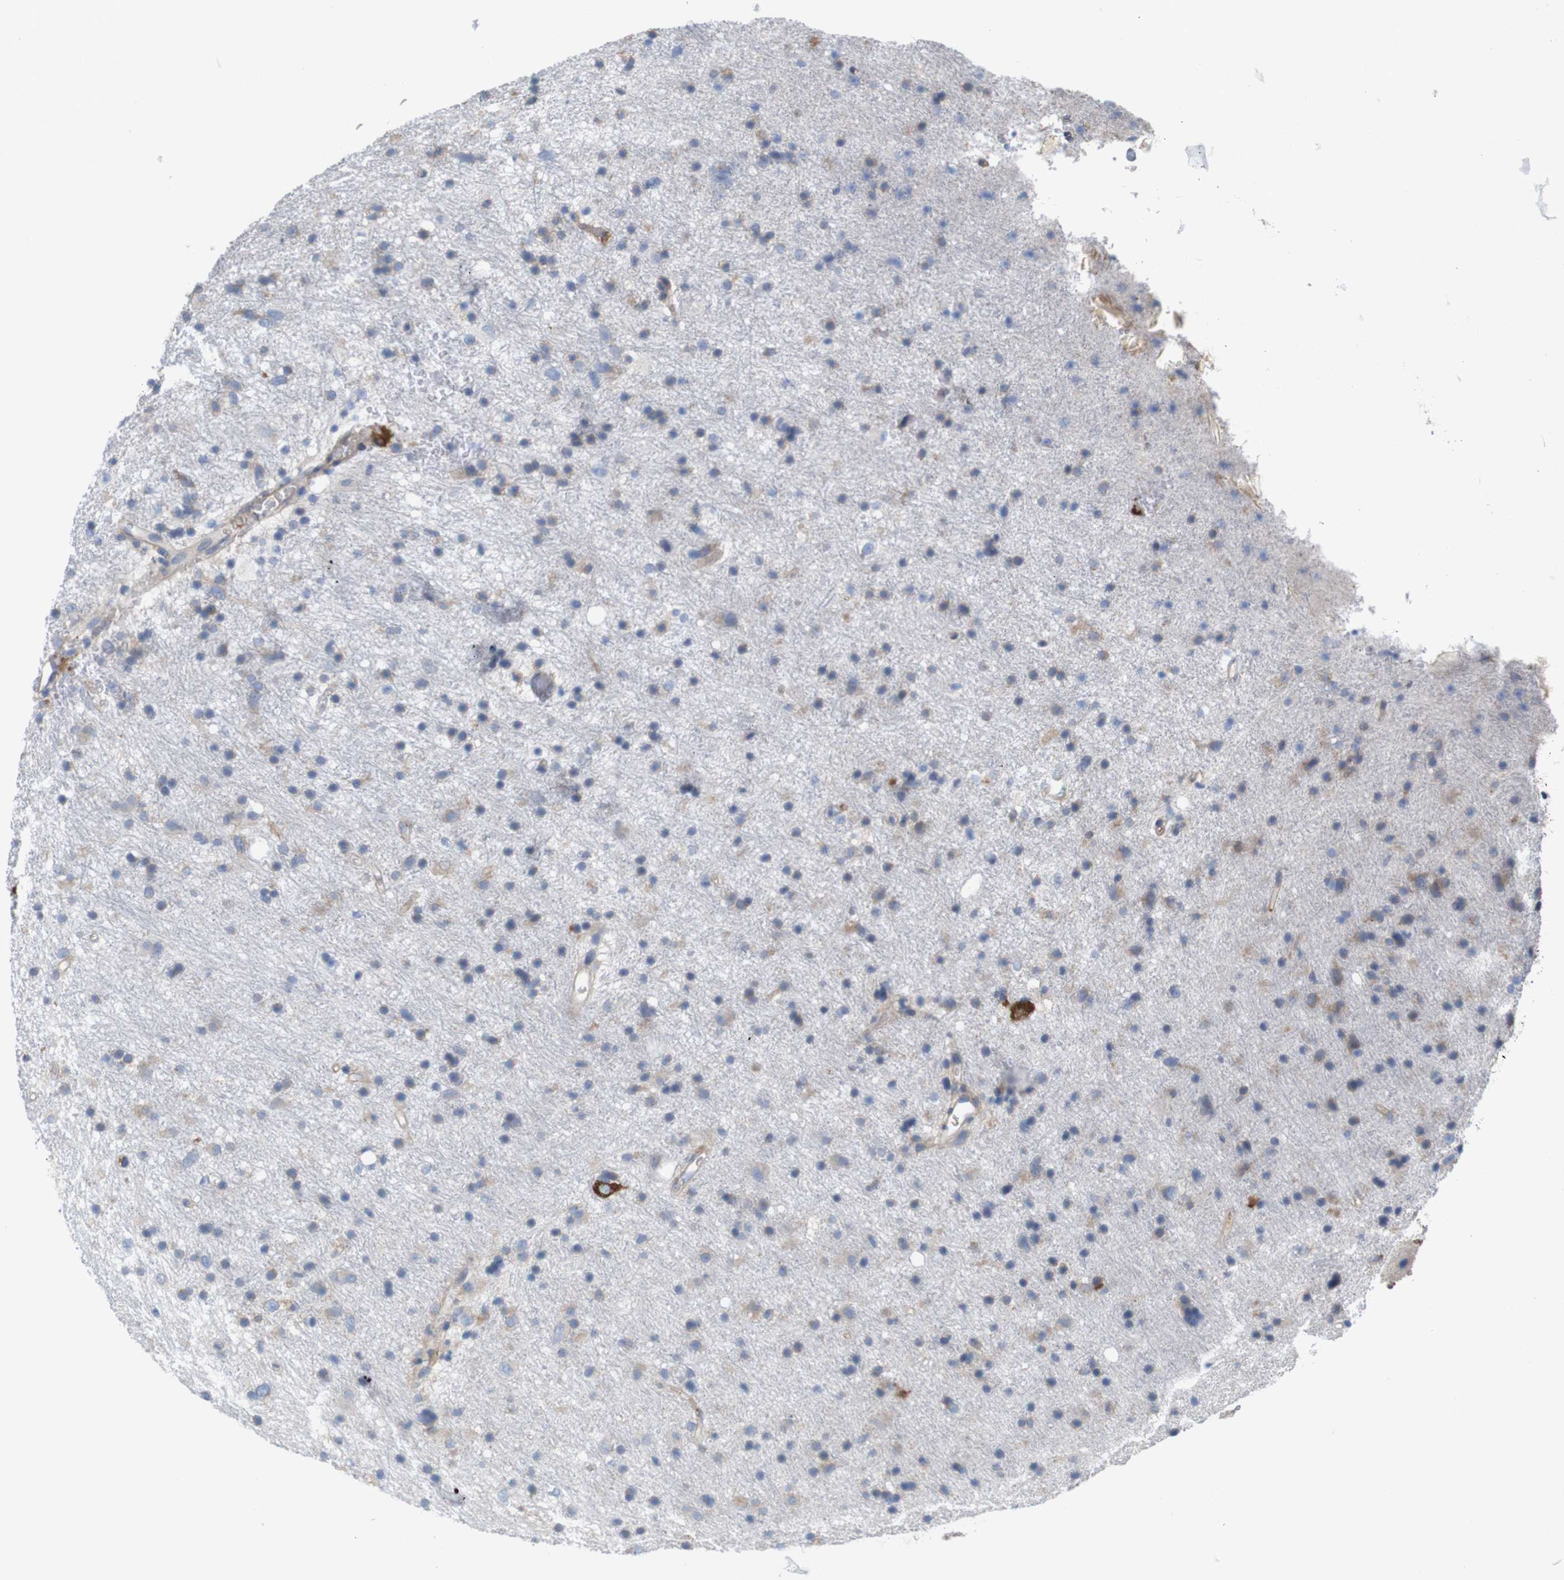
{"staining": {"intensity": "weak", "quantity": "<25%", "location": "cytoplasmic/membranous"}, "tissue": "glioma", "cell_type": "Tumor cells", "image_type": "cancer", "snomed": [{"axis": "morphology", "description": "Glioma, malignant, Low grade"}, {"axis": "topography", "description": "Brain"}], "caption": "Immunohistochemistry (IHC) photomicrograph of neoplastic tissue: human glioma stained with DAB demonstrates no significant protein staining in tumor cells.", "gene": "MYEOV", "patient": {"sex": "male", "age": 77}}